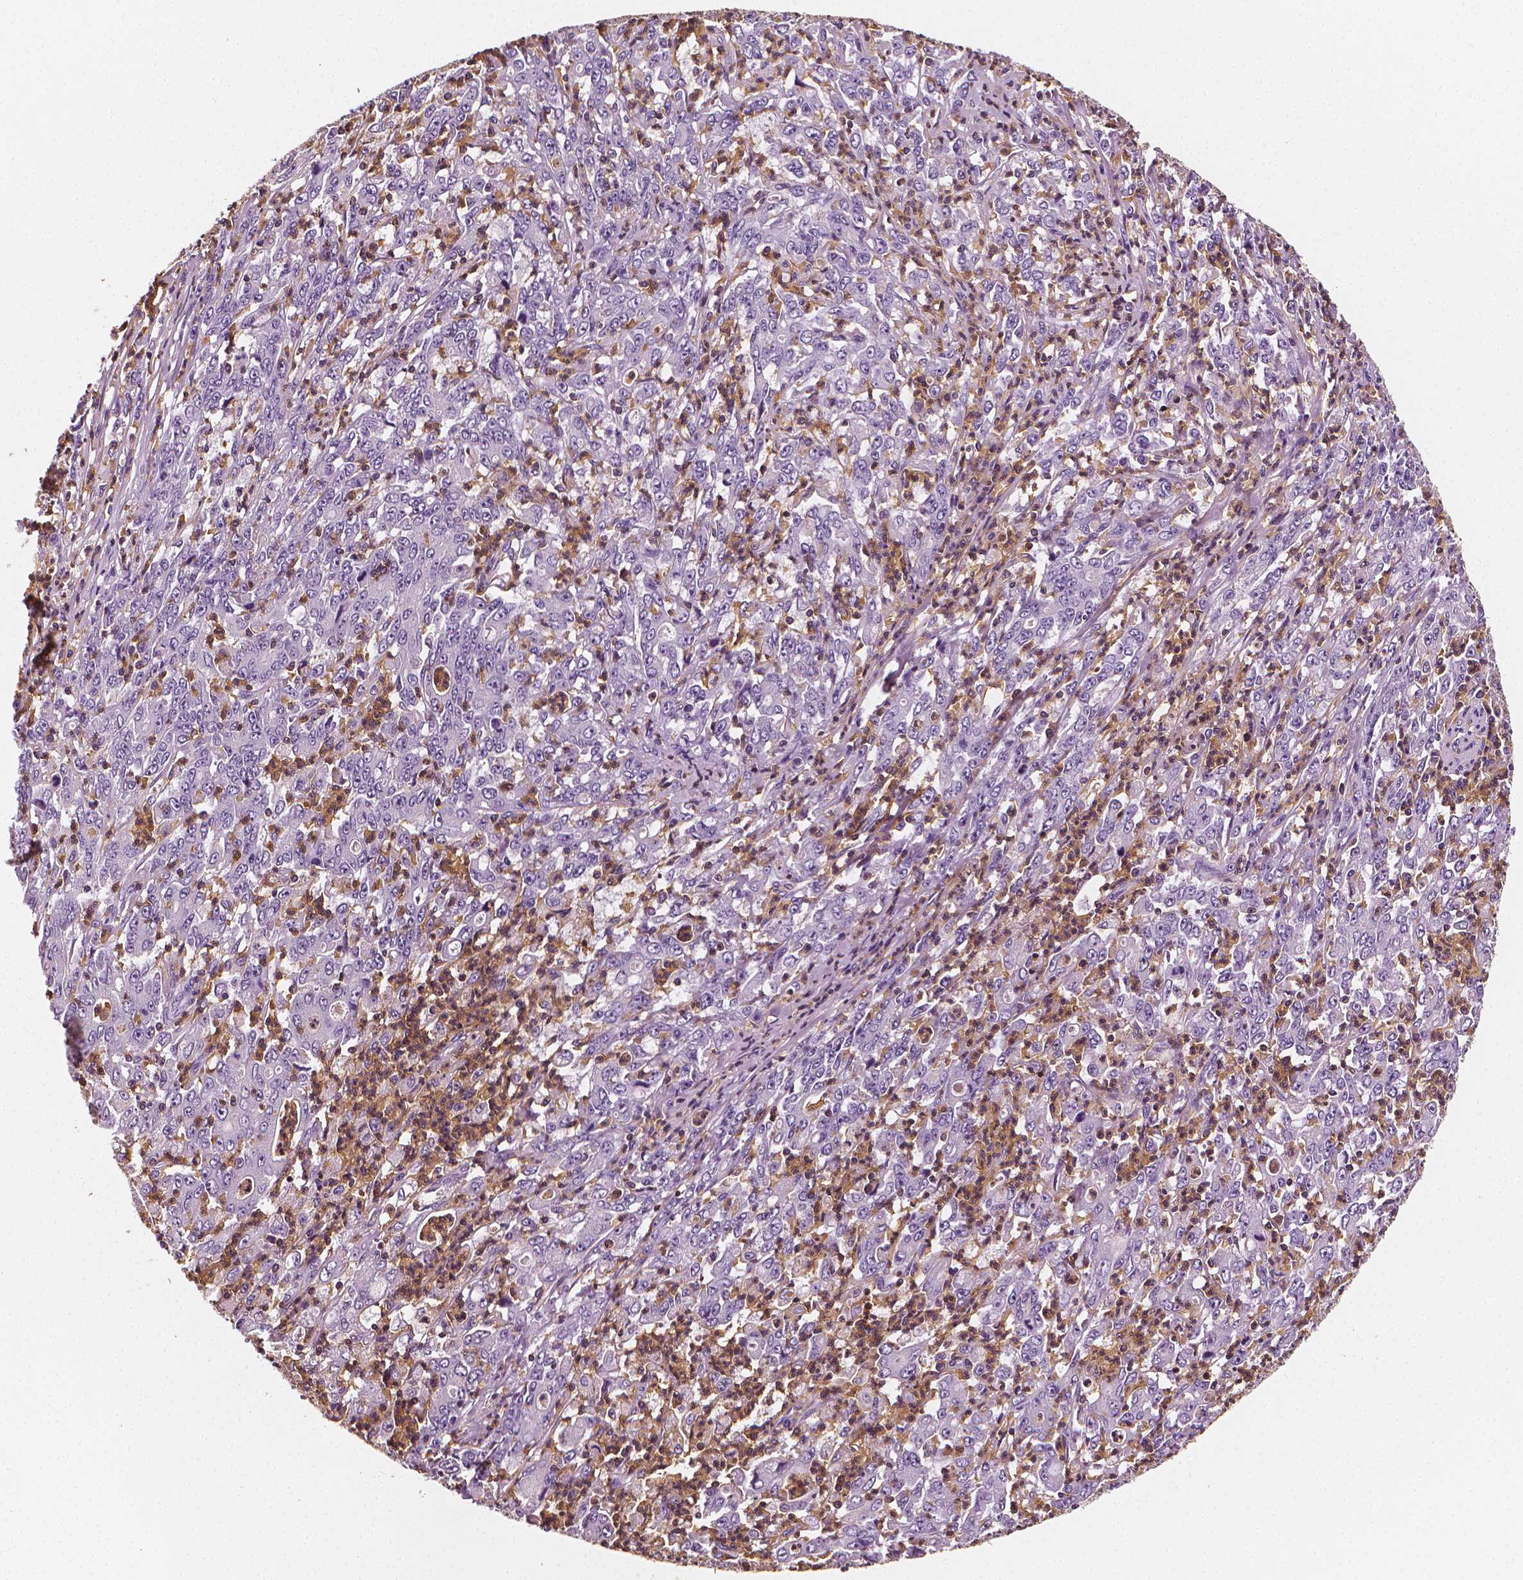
{"staining": {"intensity": "negative", "quantity": "none", "location": "none"}, "tissue": "stomach cancer", "cell_type": "Tumor cells", "image_type": "cancer", "snomed": [{"axis": "morphology", "description": "Adenocarcinoma, NOS"}, {"axis": "topography", "description": "Stomach, lower"}], "caption": "Immunohistochemical staining of human stomach adenocarcinoma displays no significant expression in tumor cells. (DAB immunohistochemistry (IHC), high magnification).", "gene": "PTPRC", "patient": {"sex": "female", "age": 71}}